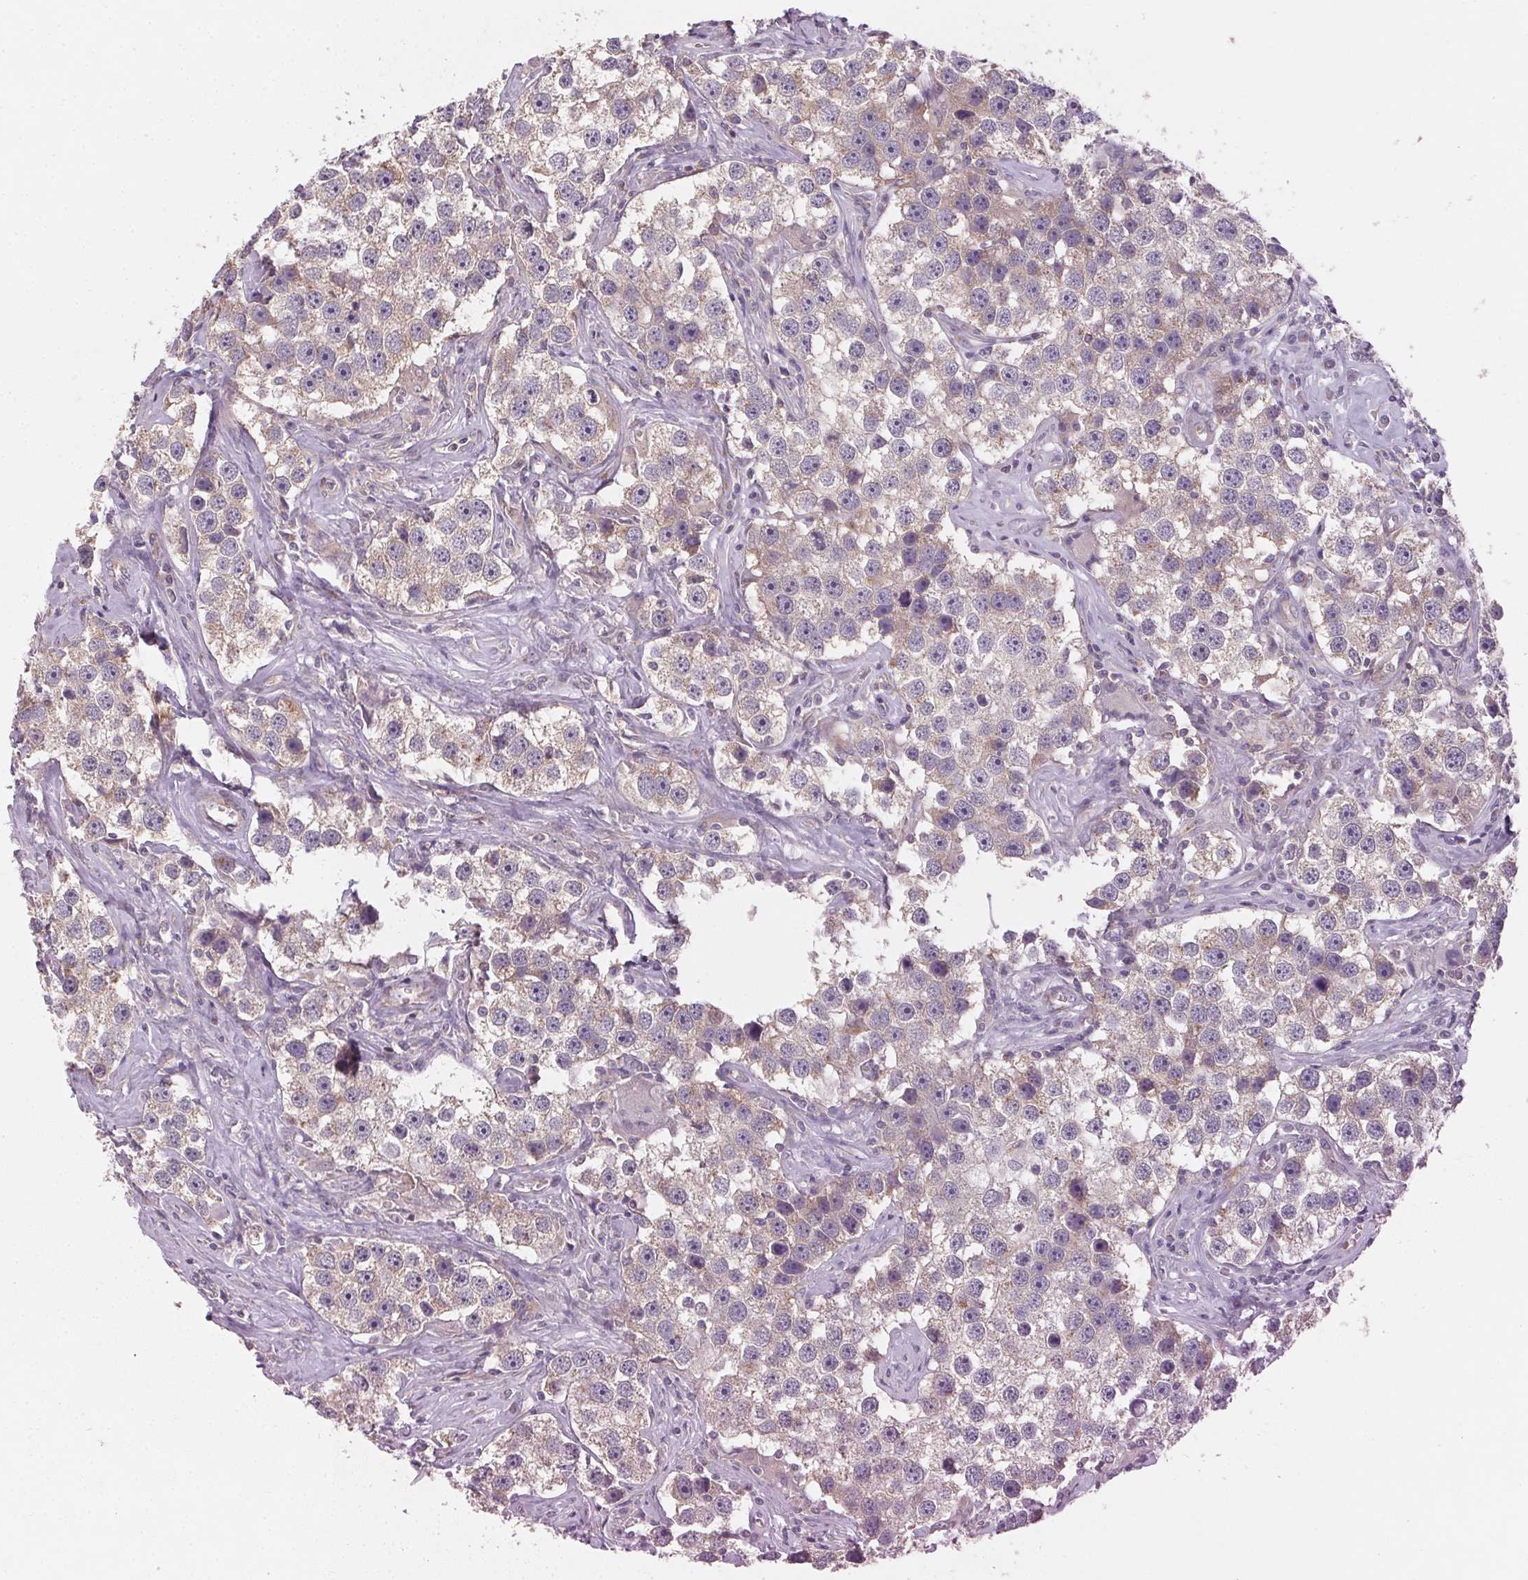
{"staining": {"intensity": "moderate", "quantity": "25%-75%", "location": "cytoplasmic/membranous"}, "tissue": "testis cancer", "cell_type": "Tumor cells", "image_type": "cancer", "snomed": [{"axis": "morphology", "description": "Seminoma, NOS"}, {"axis": "topography", "description": "Testis"}], "caption": "An immunohistochemistry photomicrograph of tumor tissue is shown. Protein staining in brown highlights moderate cytoplasmic/membranous positivity in testis cancer within tumor cells.", "gene": "AP1S1", "patient": {"sex": "male", "age": 49}}